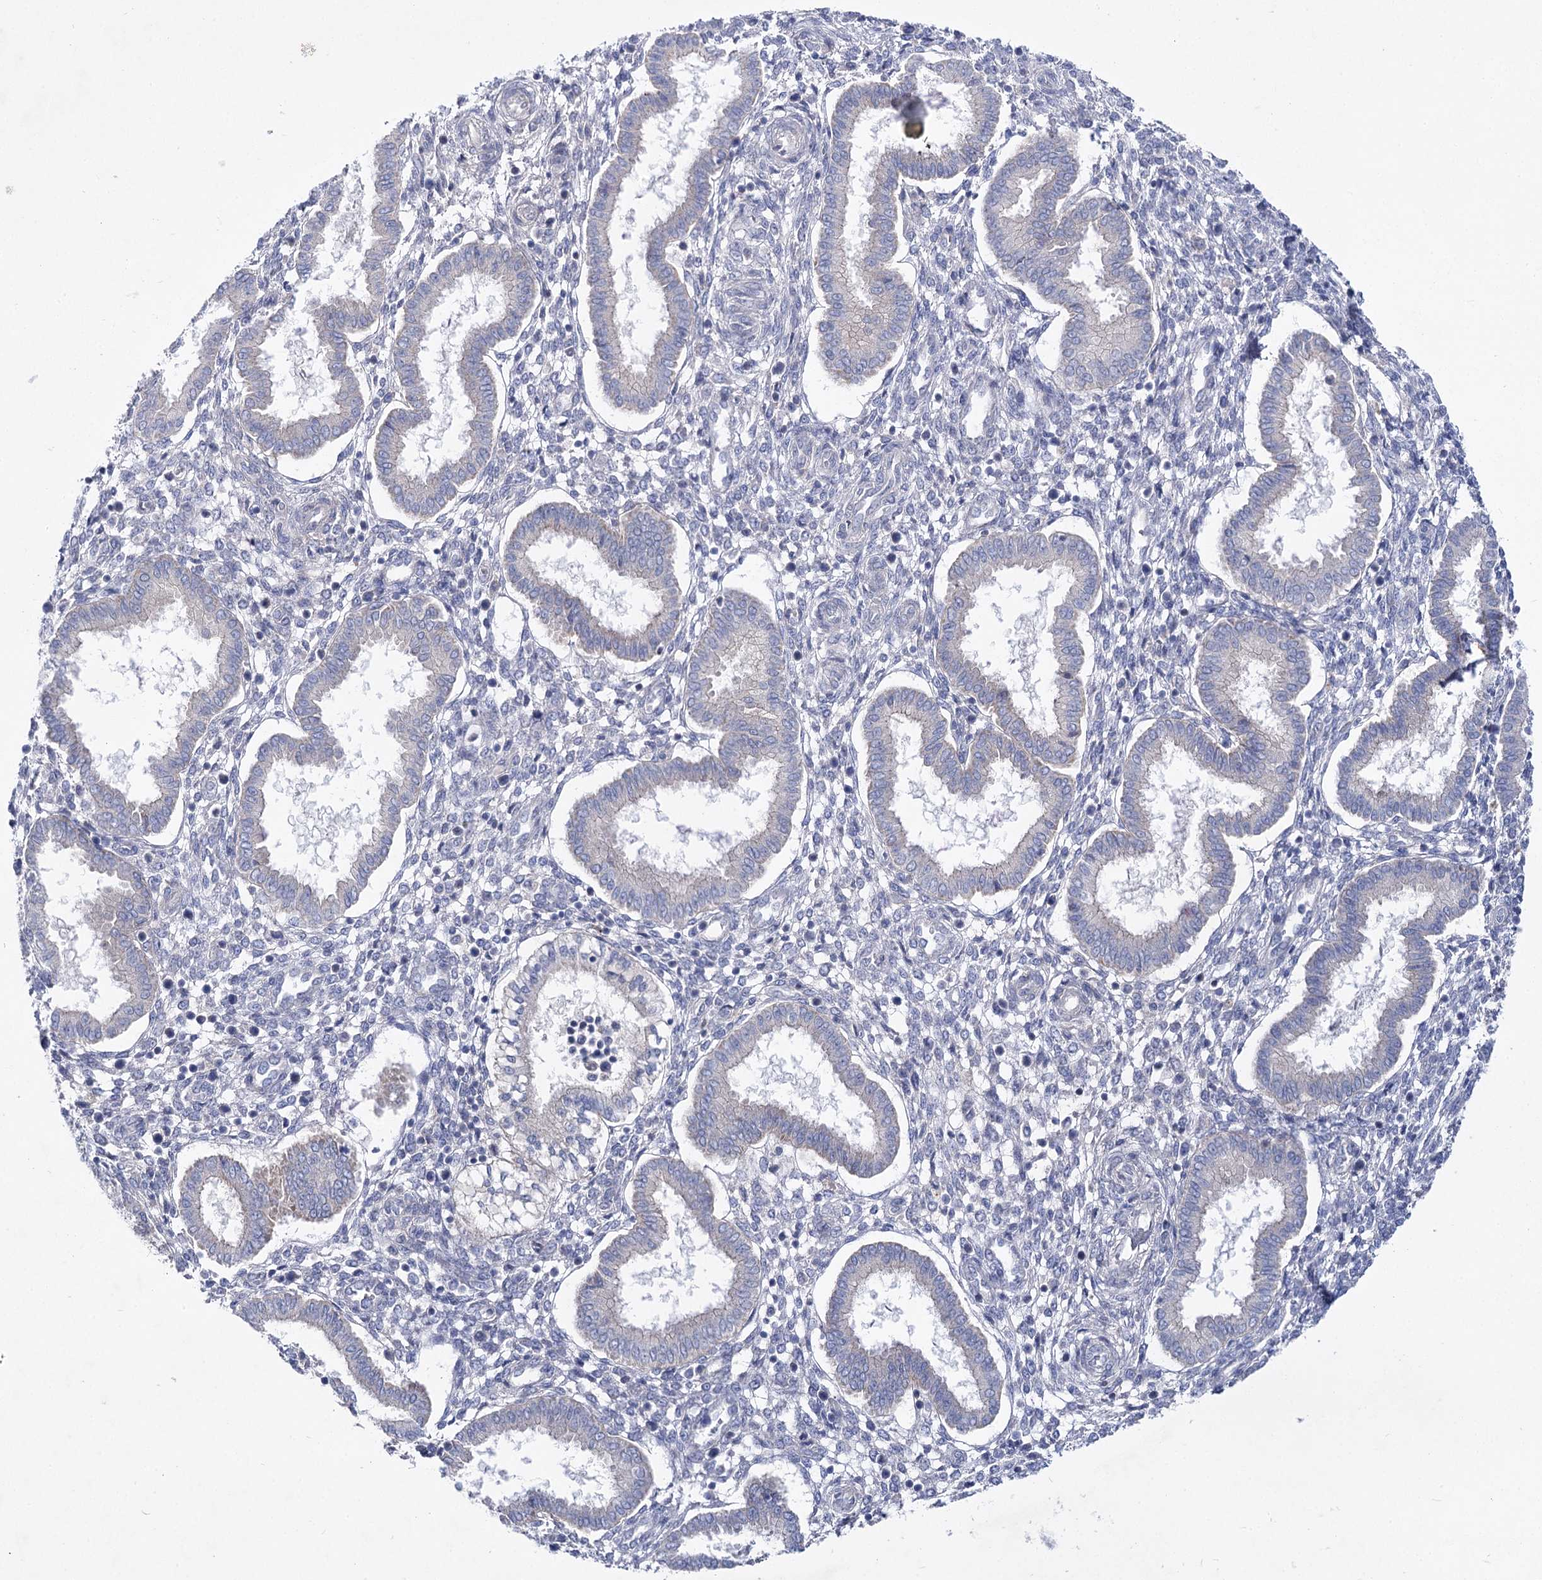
{"staining": {"intensity": "negative", "quantity": "none", "location": "none"}, "tissue": "endometrium", "cell_type": "Cells in endometrial stroma", "image_type": "normal", "snomed": [{"axis": "morphology", "description": "Normal tissue, NOS"}, {"axis": "topography", "description": "Endometrium"}], "caption": "There is no significant expression in cells in endometrial stroma of endometrium.", "gene": "LRRC14B", "patient": {"sex": "female", "age": 24}}